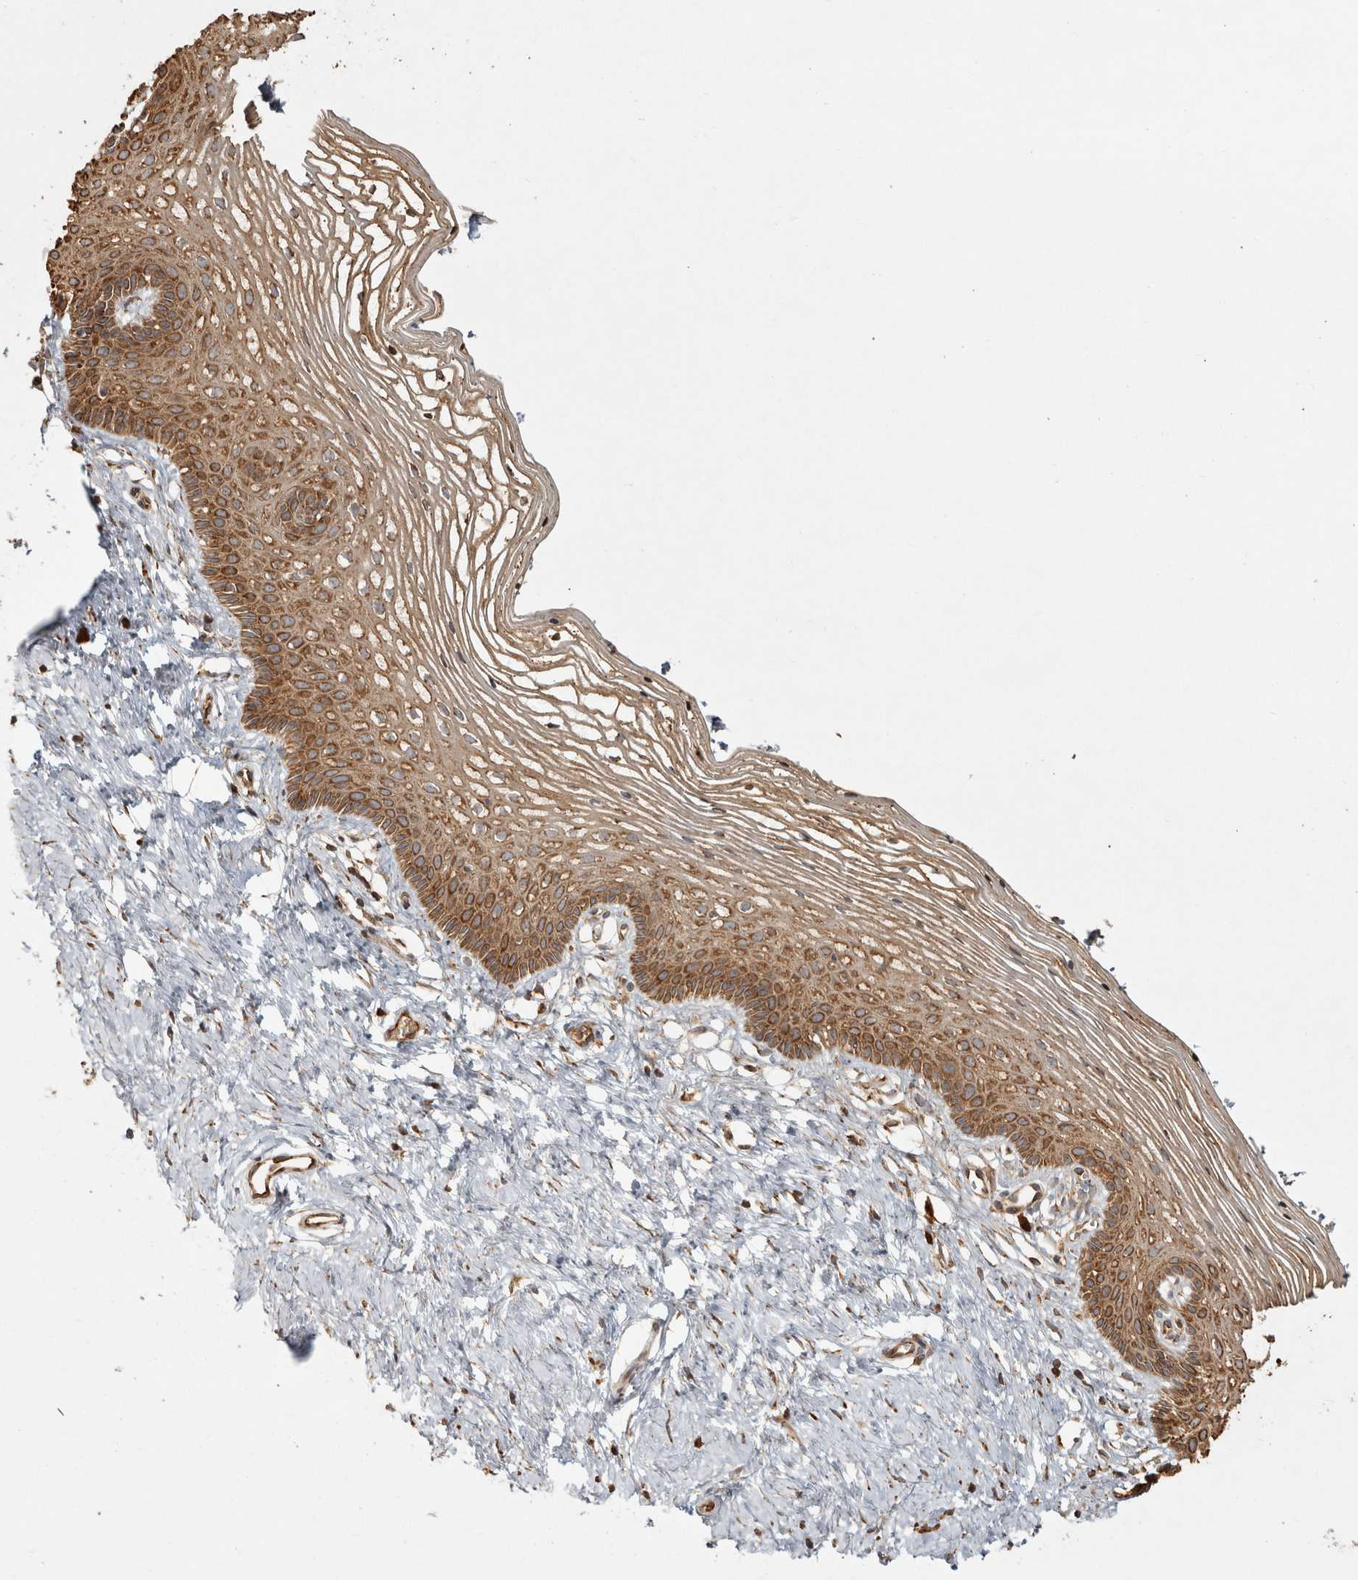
{"staining": {"intensity": "moderate", "quantity": ">75%", "location": "cytoplasmic/membranous"}, "tissue": "vagina", "cell_type": "Squamous epithelial cells", "image_type": "normal", "snomed": [{"axis": "morphology", "description": "Normal tissue, NOS"}, {"axis": "topography", "description": "Vagina"}], "caption": "IHC of normal vagina shows medium levels of moderate cytoplasmic/membranous expression in approximately >75% of squamous epithelial cells. The staining was performed using DAB to visualize the protein expression in brown, while the nuclei were stained in blue with hematoxylin (Magnification: 20x).", "gene": "CAMSAP2", "patient": {"sex": "female", "age": 32}}